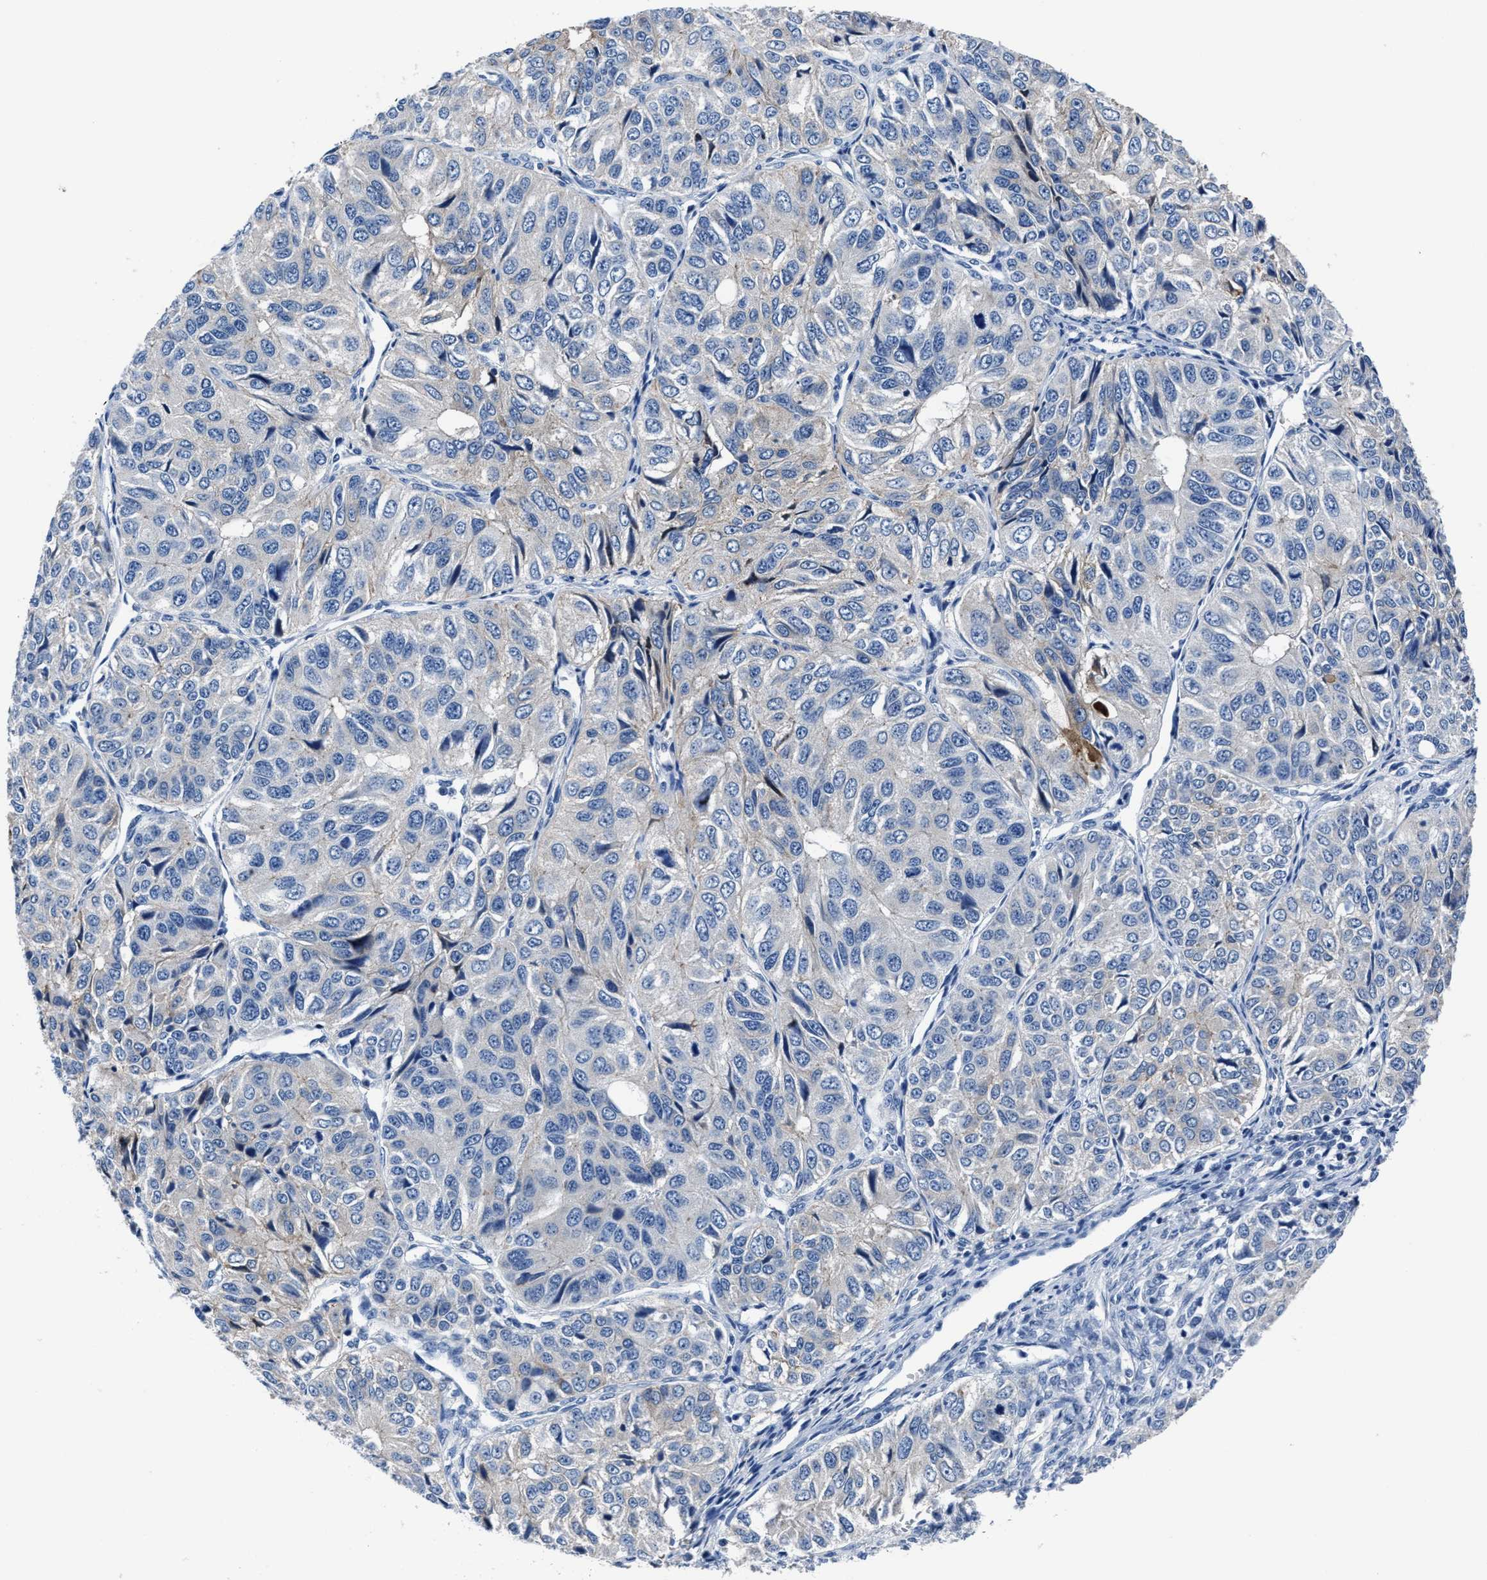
{"staining": {"intensity": "negative", "quantity": "none", "location": "none"}, "tissue": "ovarian cancer", "cell_type": "Tumor cells", "image_type": "cancer", "snomed": [{"axis": "morphology", "description": "Carcinoma, endometroid"}, {"axis": "topography", "description": "Ovary"}], "caption": "Ovarian cancer stained for a protein using IHC exhibits no positivity tumor cells.", "gene": "GHITM", "patient": {"sex": "female", "age": 51}}